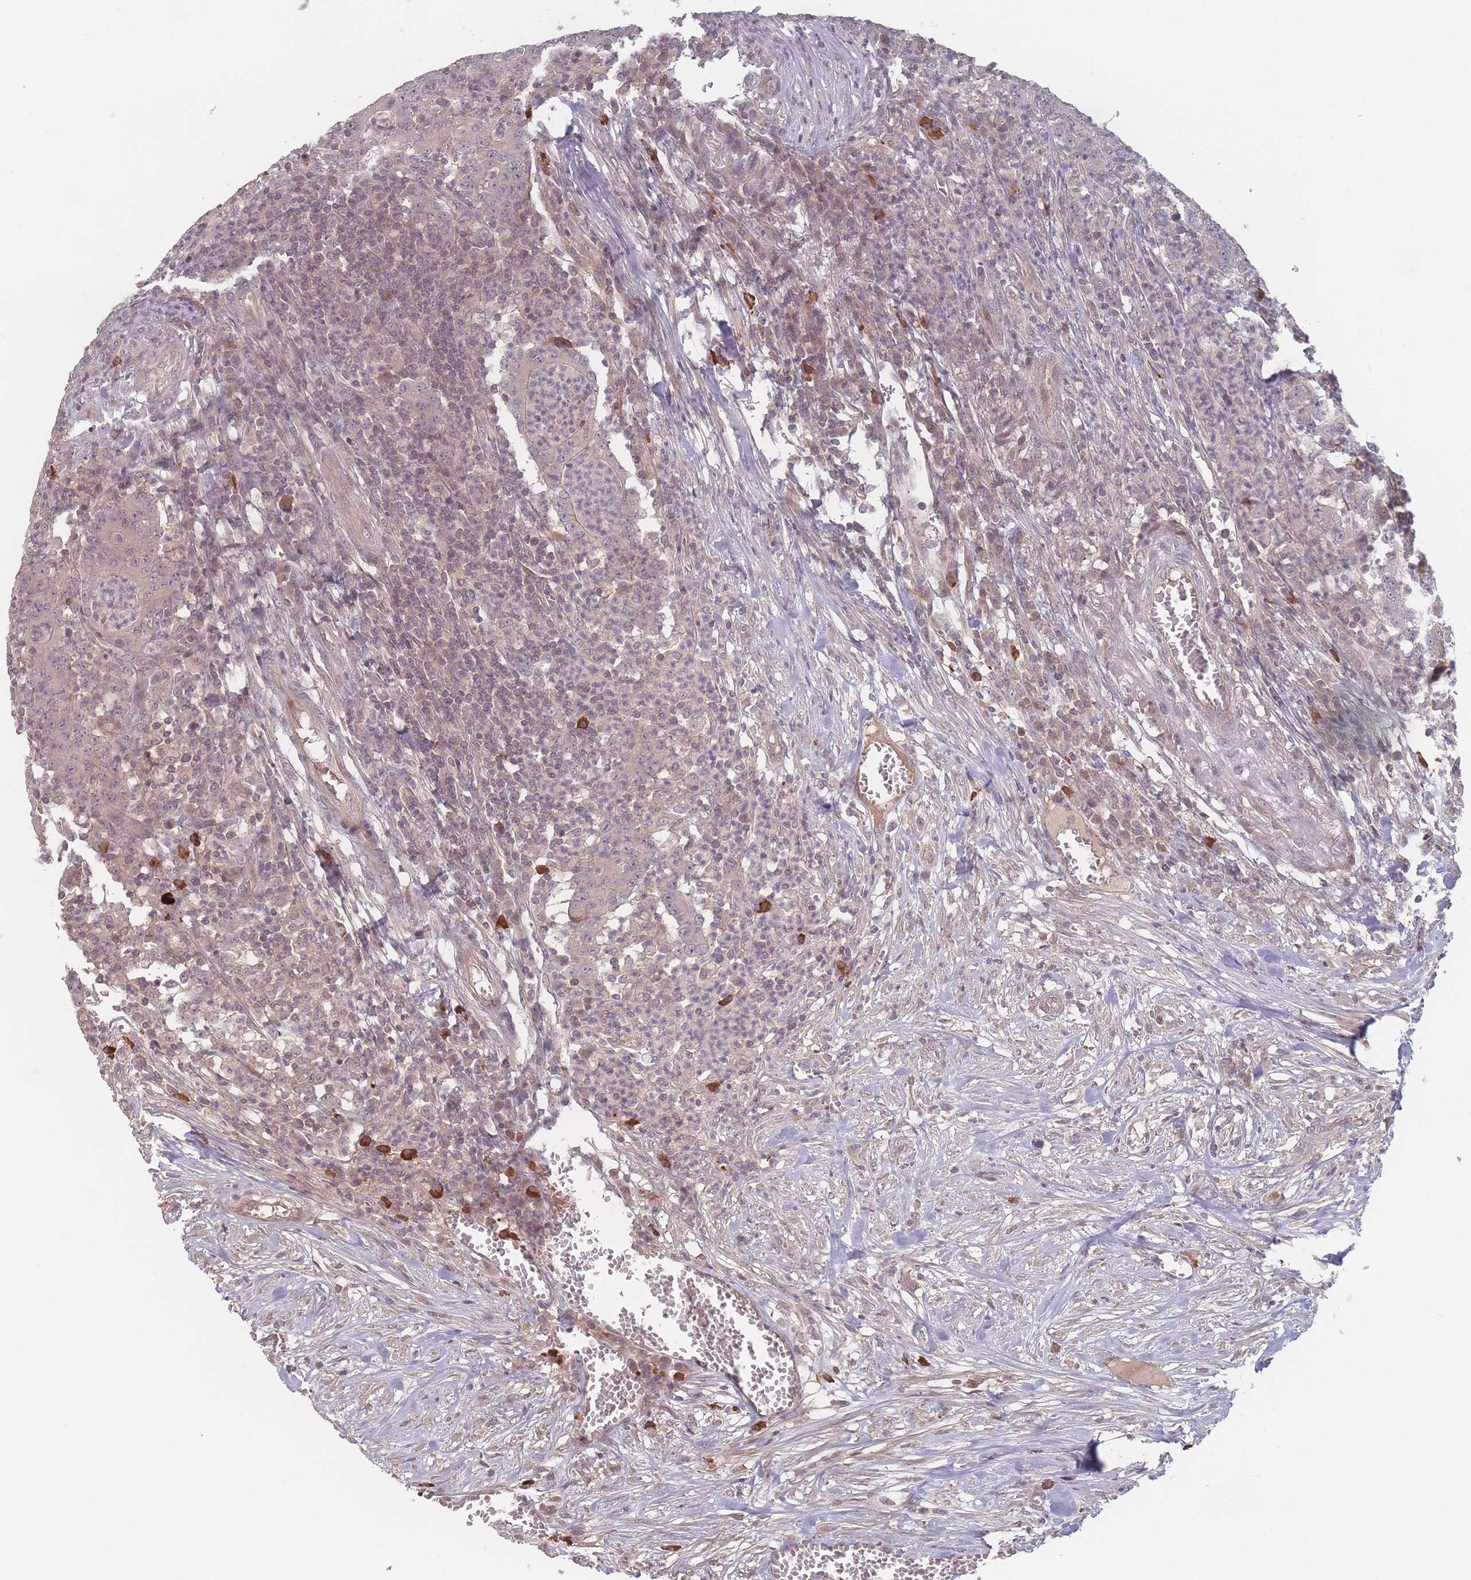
{"staining": {"intensity": "negative", "quantity": "none", "location": "none"}, "tissue": "colorectal cancer", "cell_type": "Tumor cells", "image_type": "cancer", "snomed": [{"axis": "morphology", "description": "Adenocarcinoma, NOS"}, {"axis": "topography", "description": "Colon"}], "caption": "Colorectal adenocarcinoma was stained to show a protein in brown. There is no significant positivity in tumor cells.", "gene": "HAGH", "patient": {"sex": "male", "age": 83}}